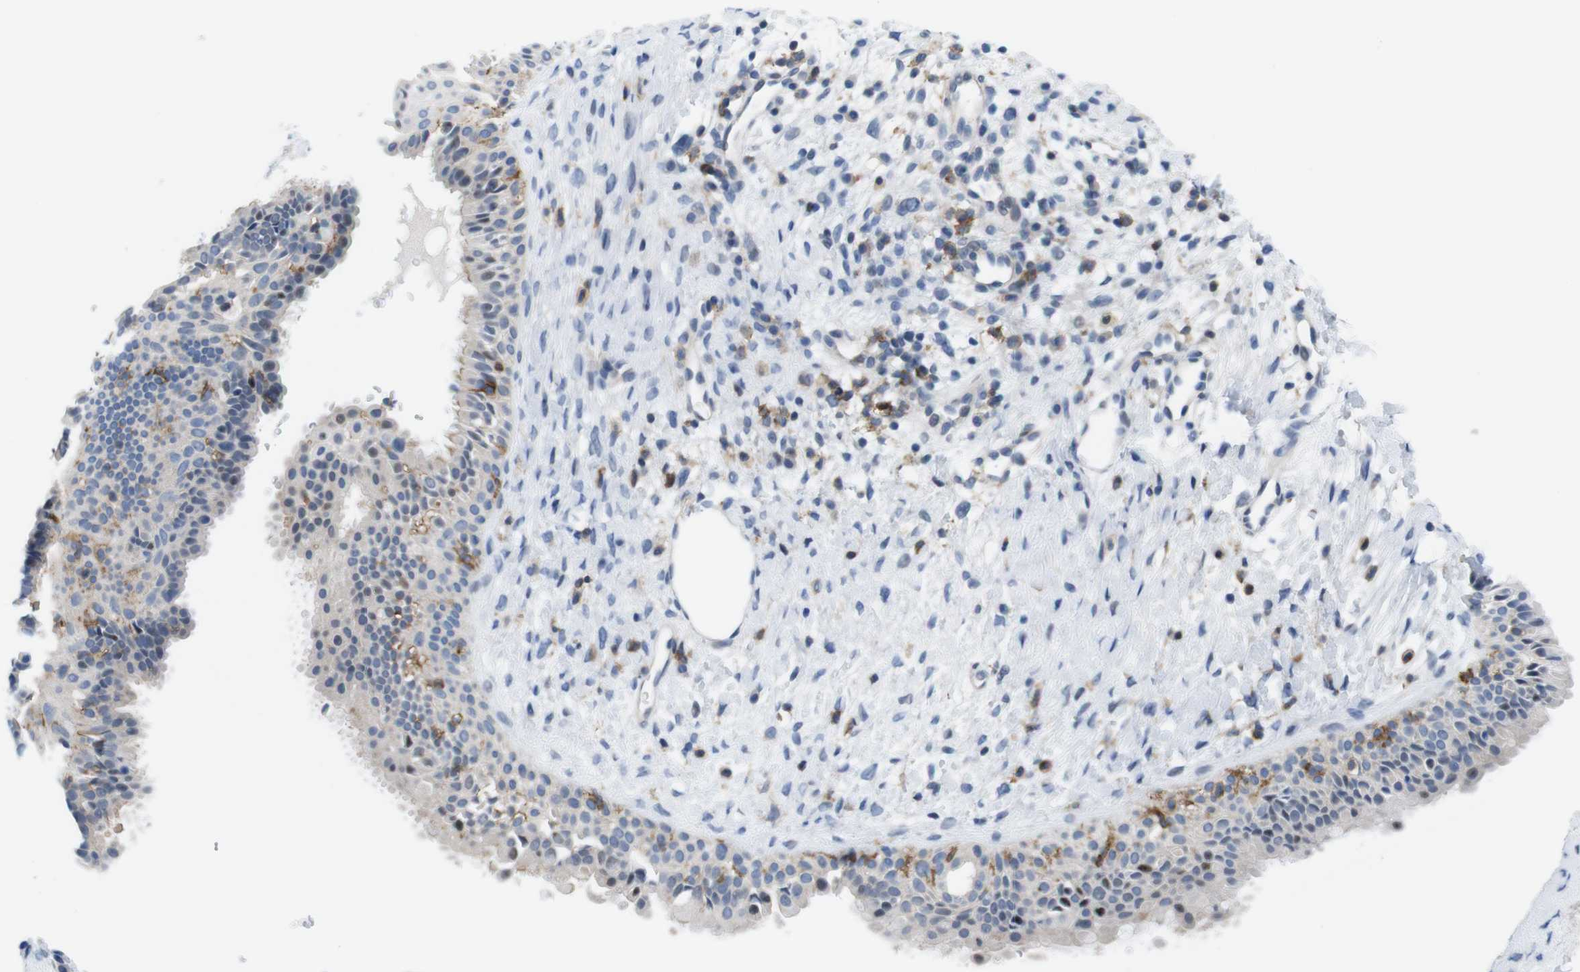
{"staining": {"intensity": "moderate", "quantity": "<25%", "location": "cytoplasmic/membranous"}, "tissue": "nasopharynx", "cell_type": "Respiratory epithelial cells", "image_type": "normal", "snomed": [{"axis": "morphology", "description": "Normal tissue, NOS"}, {"axis": "topography", "description": "Nasopharynx"}], "caption": "Immunohistochemical staining of unremarkable human nasopharynx reveals low levels of moderate cytoplasmic/membranous staining in about <25% of respiratory epithelial cells.", "gene": "CD300C", "patient": {"sex": "male", "age": 22}}